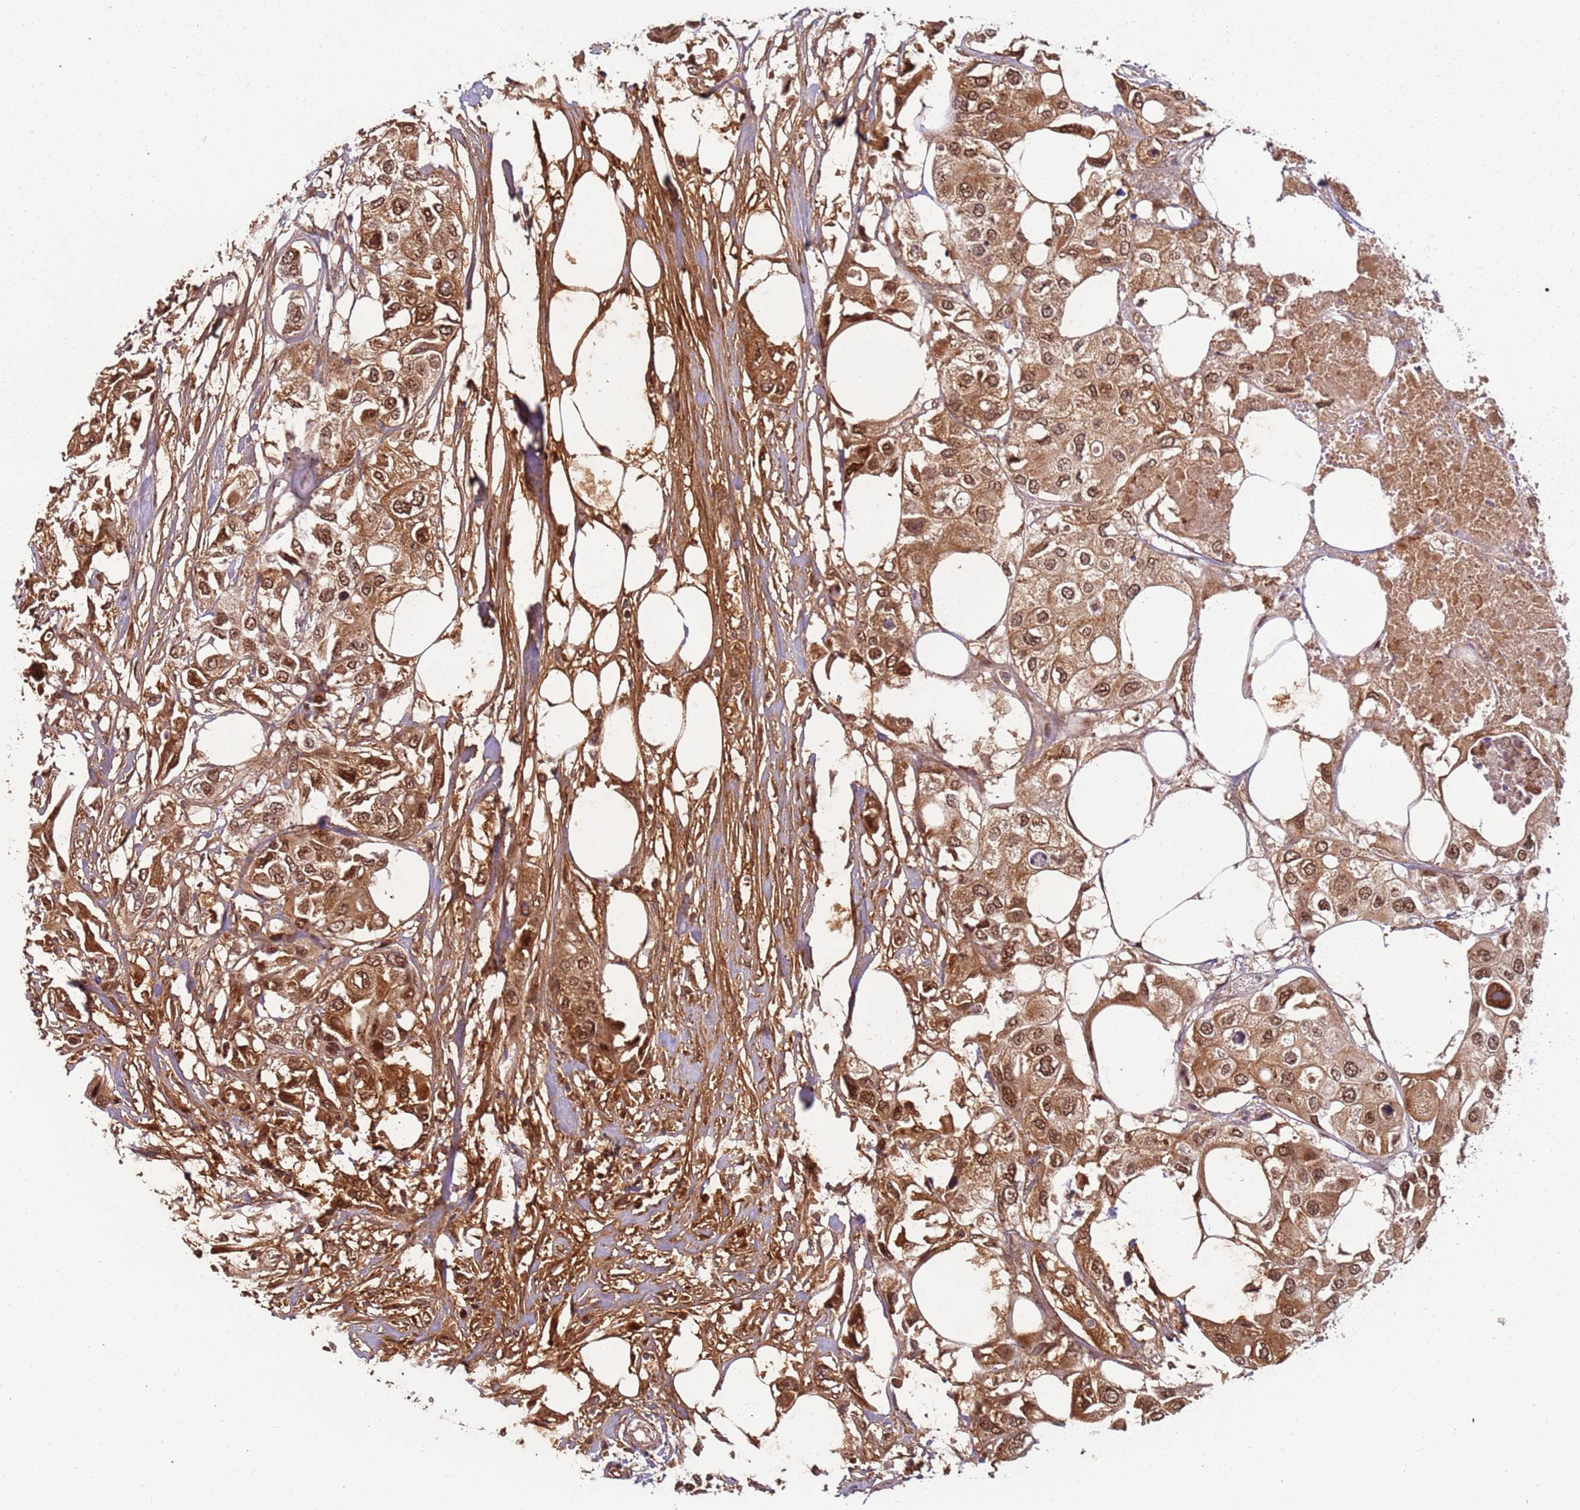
{"staining": {"intensity": "moderate", "quantity": ">75%", "location": "cytoplasmic/membranous,nuclear"}, "tissue": "urothelial cancer", "cell_type": "Tumor cells", "image_type": "cancer", "snomed": [{"axis": "morphology", "description": "Urothelial carcinoma, High grade"}, {"axis": "topography", "description": "Urinary bladder"}], "caption": "IHC image of neoplastic tissue: urothelial cancer stained using immunohistochemistry (IHC) demonstrates medium levels of moderate protein expression localized specifically in the cytoplasmic/membranous and nuclear of tumor cells, appearing as a cytoplasmic/membranous and nuclear brown color.", "gene": "POLR3H", "patient": {"sex": "male", "age": 64}}